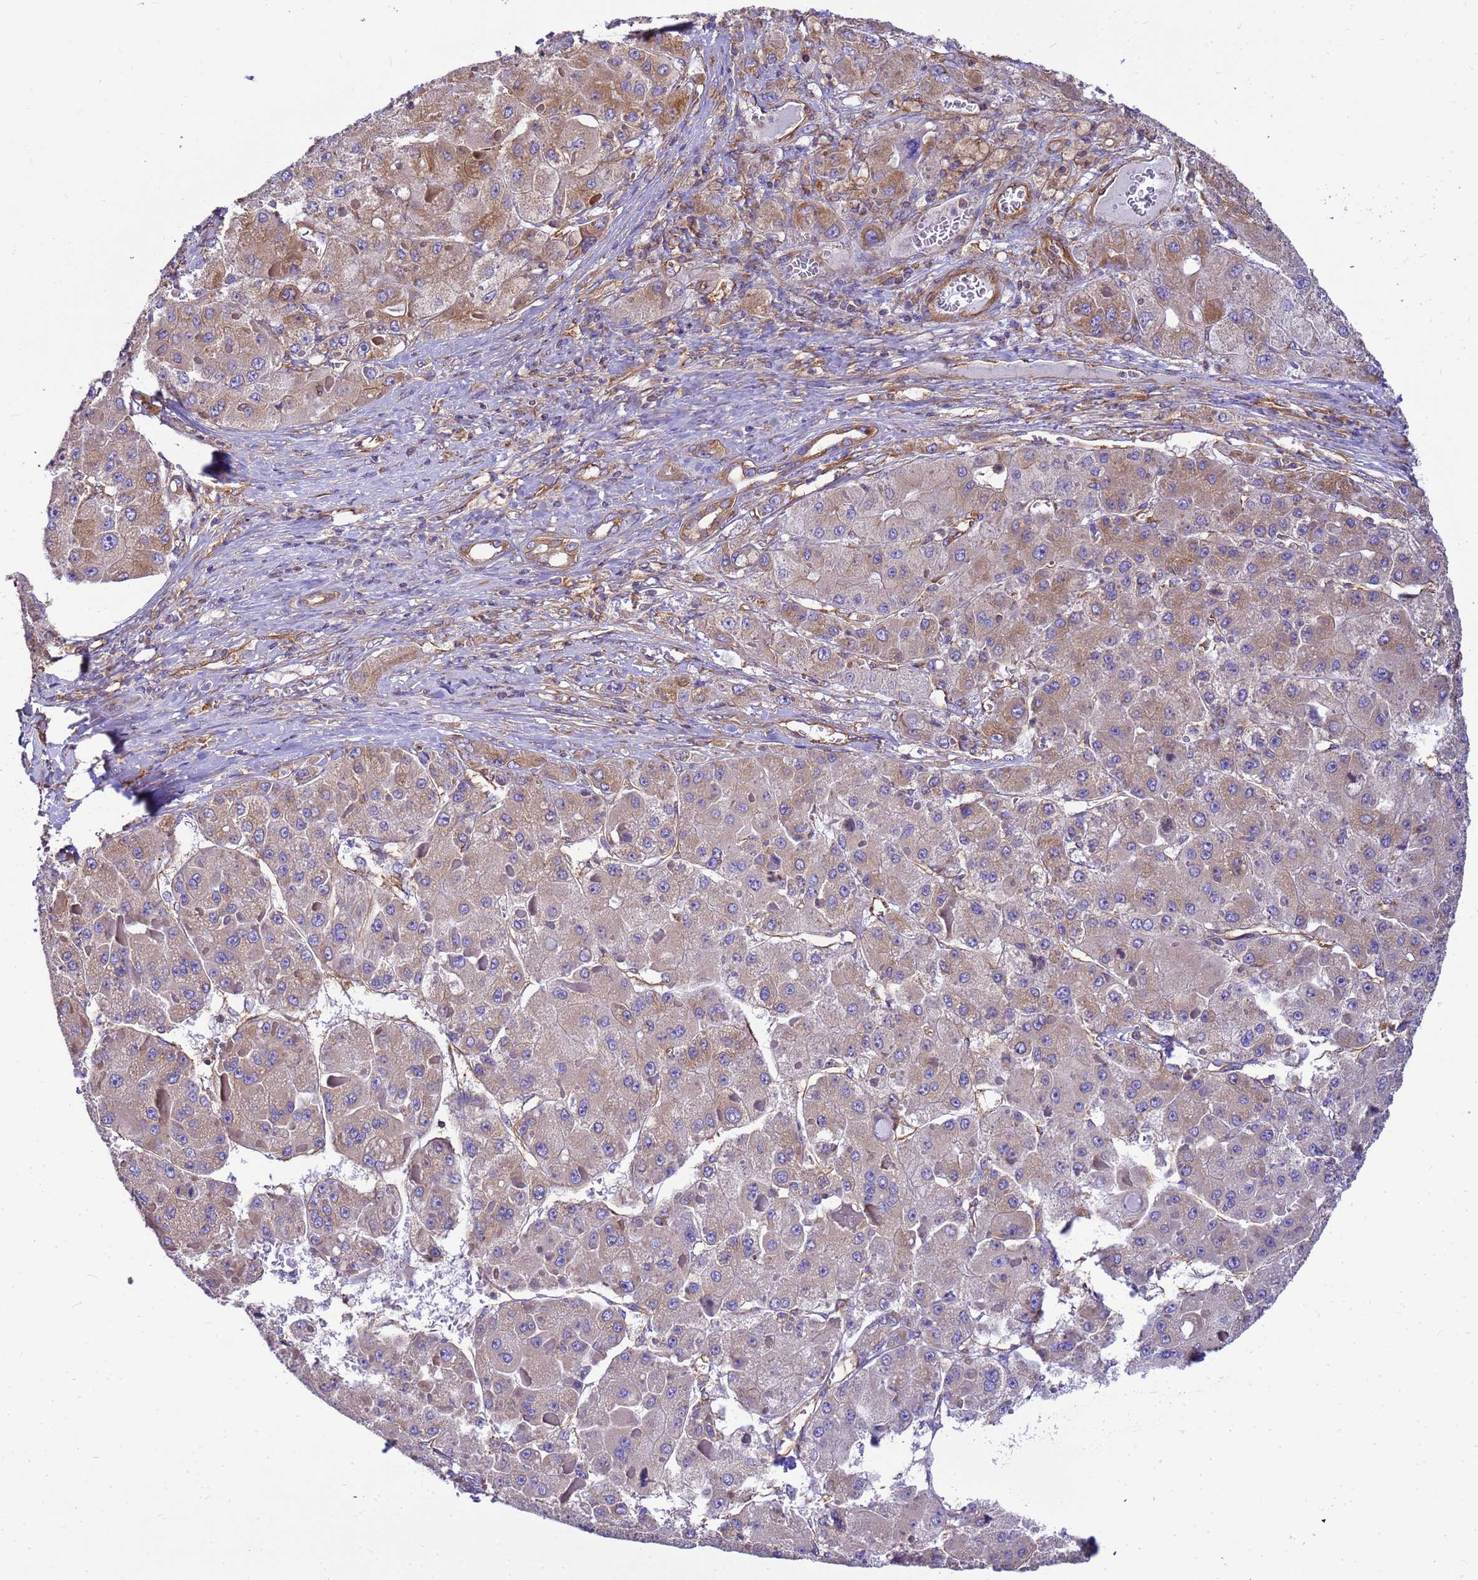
{"staining": {"intensity": "moderate", "quantity": "25%-75%", "location": "cytoplasmic/membranous"}, "tissue": "liver cancer", "cell_type": "Tumor cells", "image_type": "cancer", "snomed": [{"axis": "morphology", "description": "Carcinoma, Hepatocellular, NOS"}, {"axis": "topography", "description": "Liver"}], "caption": "Brown immunohistochemical staining in human liver cancer (hepatocellular carcinoma) demonstrates moderate cytoplasmic/membranous expression in approximately 25%-75% of tumor cells.", "gene": "TUBB1", "patient": {"sex": "female", "age": 73}}